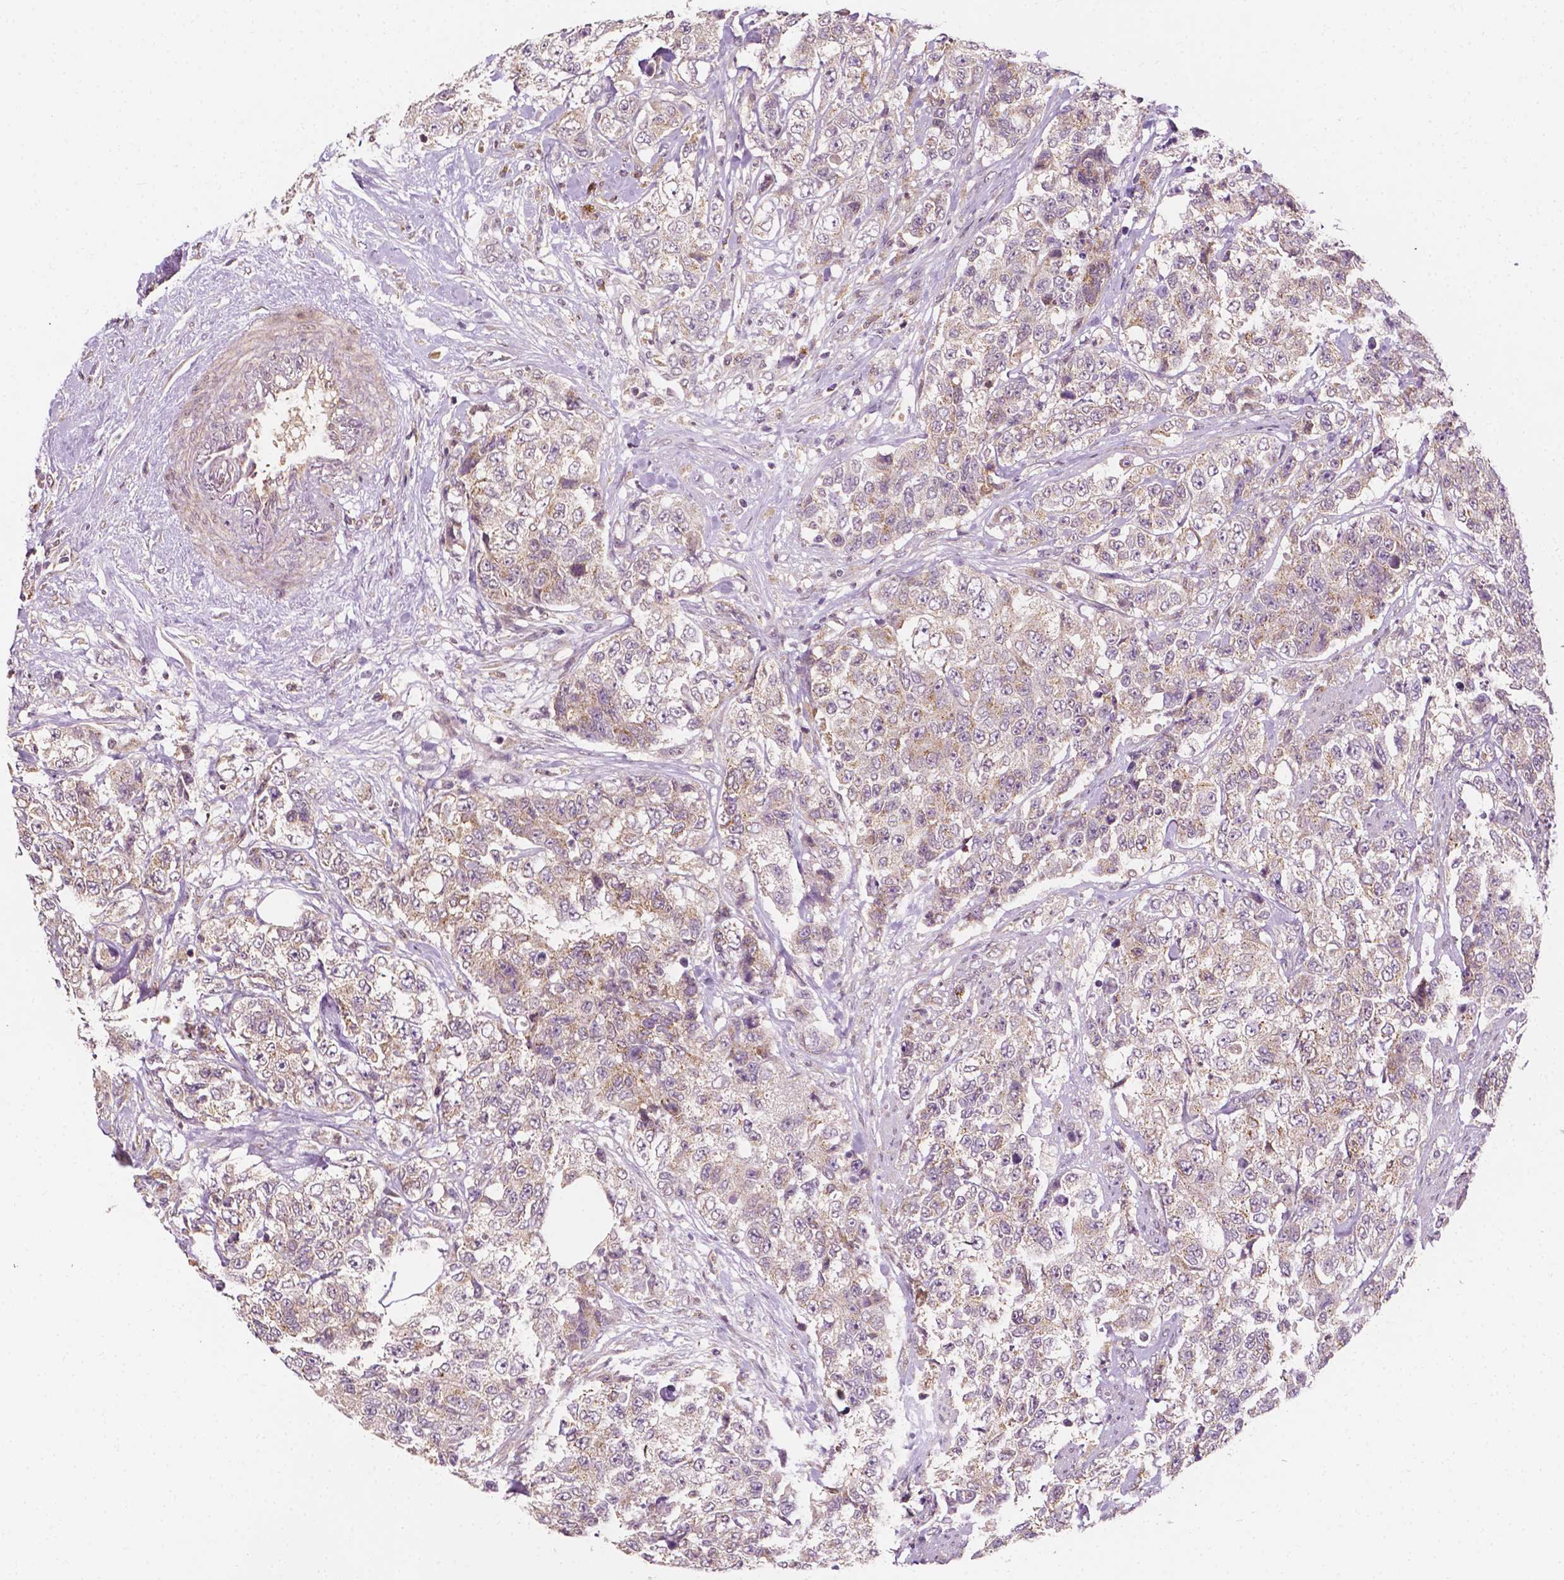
{"staining": {"intensity": "weak", "quantity": ">75%", "location": "cytoplasmic/membranous"}, "tissue": "urothelial cancer", "cell_type": "Tumor cells", "image_type": "cancer", "snomed": [{"axis": "morphology", "description": "Urothelial carcinoma, High grade"}, {"axis": "topography", "description": "Urinary bladder"}], "caption": "A brown stain highlights weak cytoplasmic/membranous staining of a protein in urothelial carcinoma (high-grade) tumor cells. (Brightfield microscopy of DAB IHC at high magnification).", "gene": "EBAG9", "patient": {"sex": "female", "age": 78}}